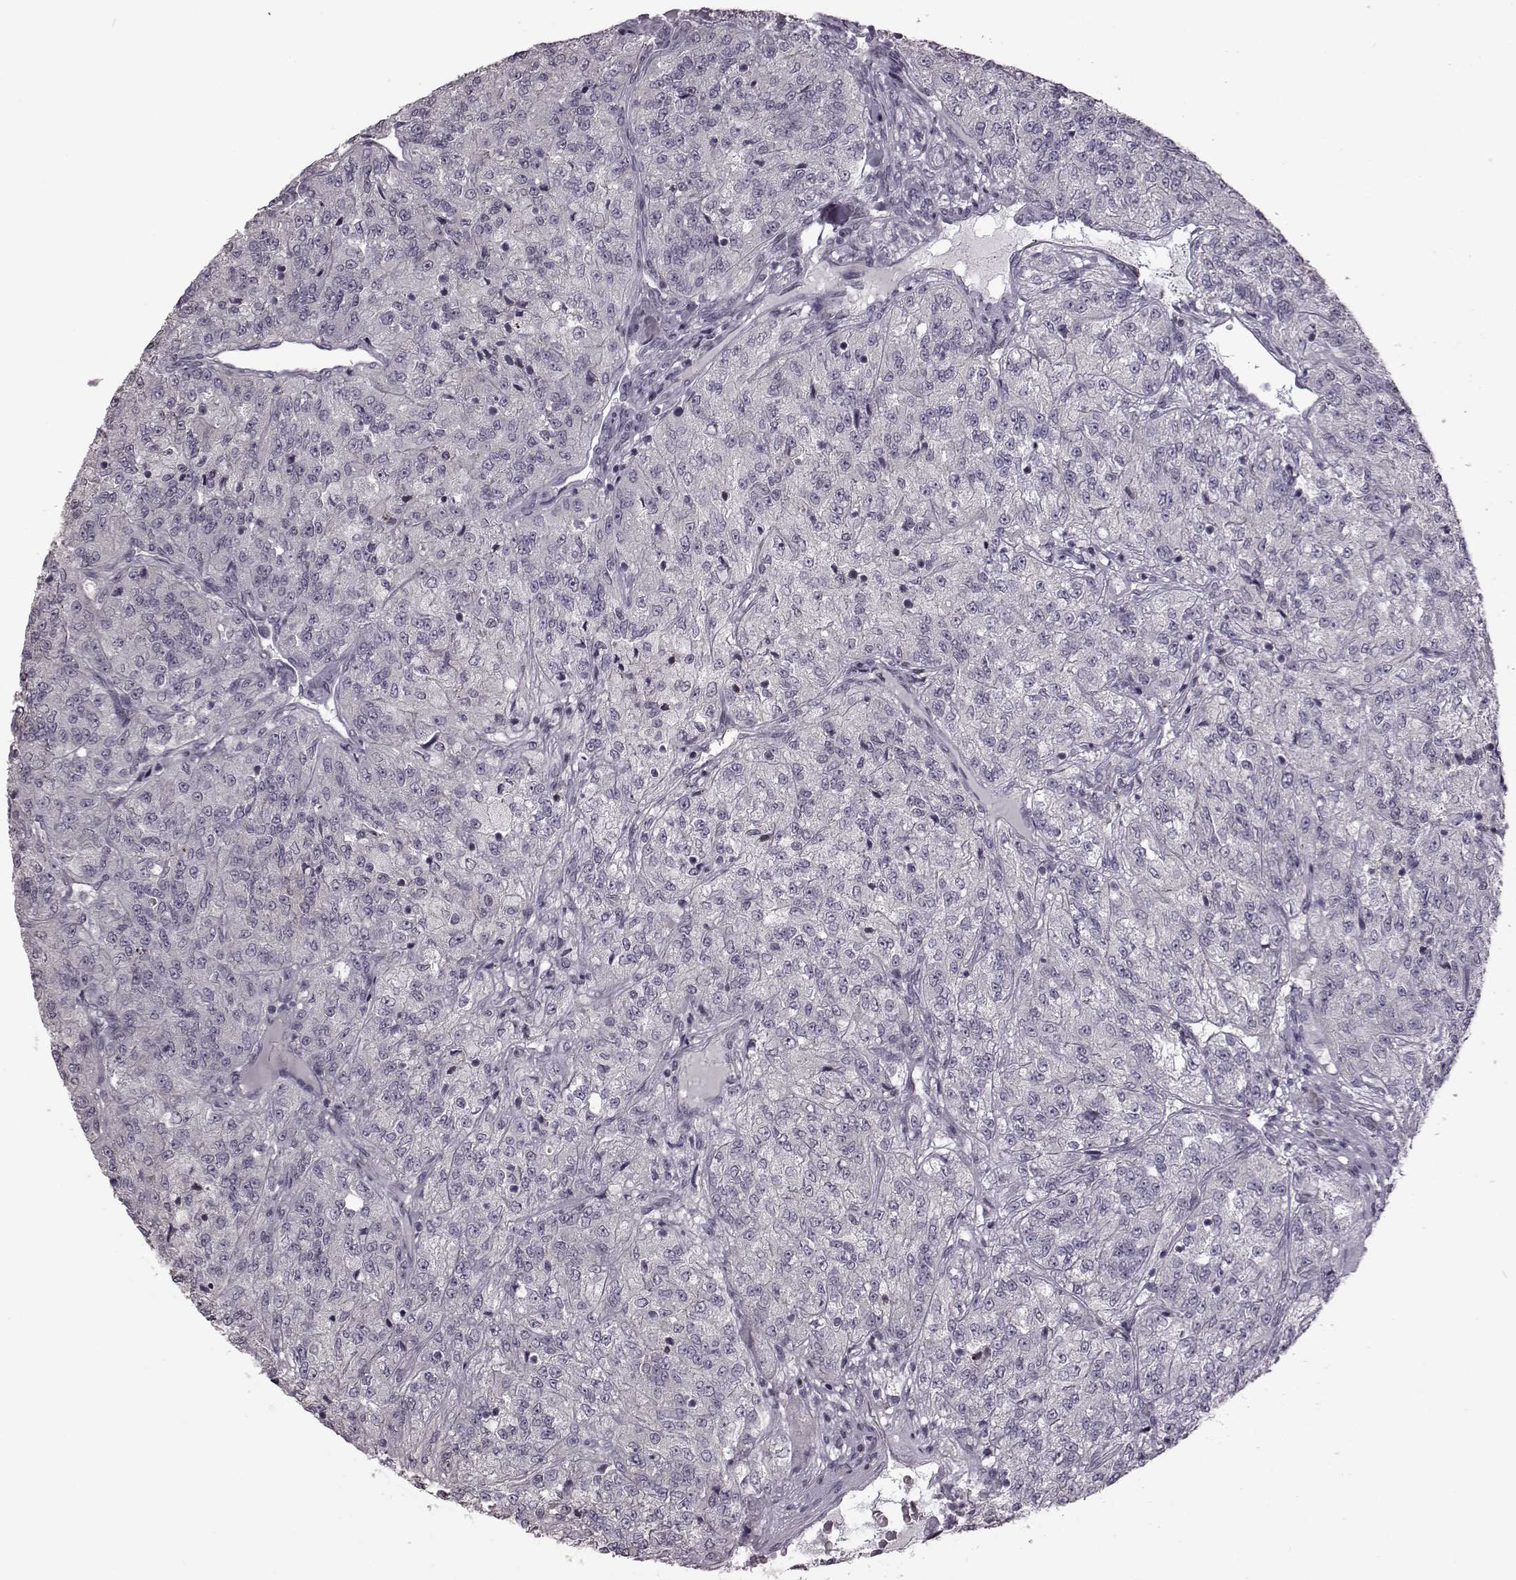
{"staining": {"intensity": "negative", "quantity": "none", "location": "none"}, "tissue": "renal cancer", "cell_type": "Tumor cells", "image_type": "cancer", "snomed": [{"axis": "morphology", "description": "Adenocarcinoma, NOS"}, {"axis": "topography", "description": "Kidney"}], "caption": "Photomicrograph shows no significant protein positivity in tumor cells of renal cancer. (DAB (3,3'-diaminobenzidine) IHC with hematoxylin counter stain).", "gene": "GAL", "patient": {"sex": "female", "age": 63}}